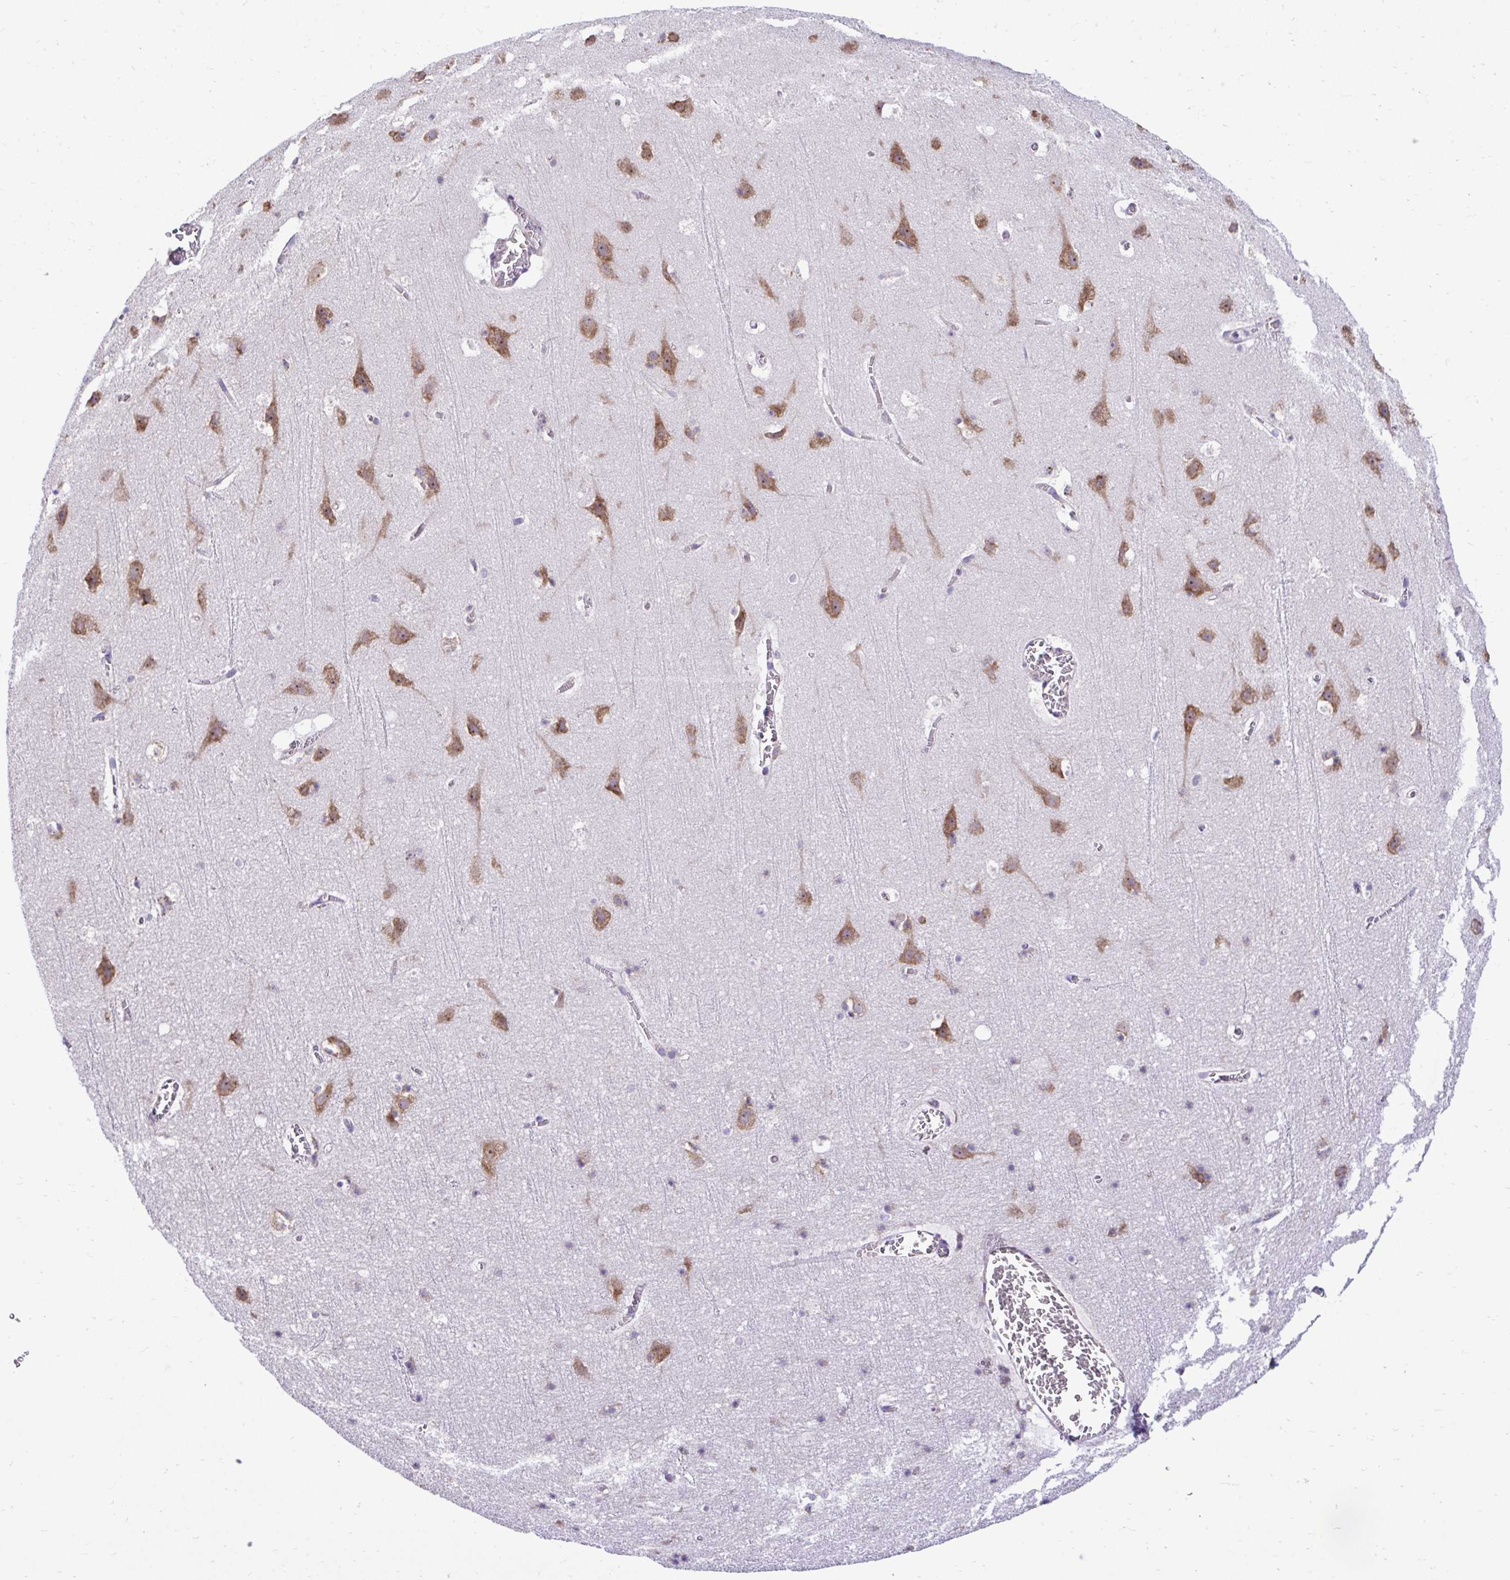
{"staining": {"intensity": "negative", "quantity": "none", "location": "none"}, "tissue": "cerebral cortex", "cell_type": "Endothelial cells", "image_type": "normal", "snomed": [{"axis": "morphology", "description": "Normal tissue, NOS"}, {"axis": "topography", "description": "Cerebral cortex"}], "caption": "Human cerebral cortex stained for a protein using immunohistochemistry (IHC) displays no expression in endothelial cells.", "gene": "RPL7", "patient": {"sex": "female", "age": 42}}